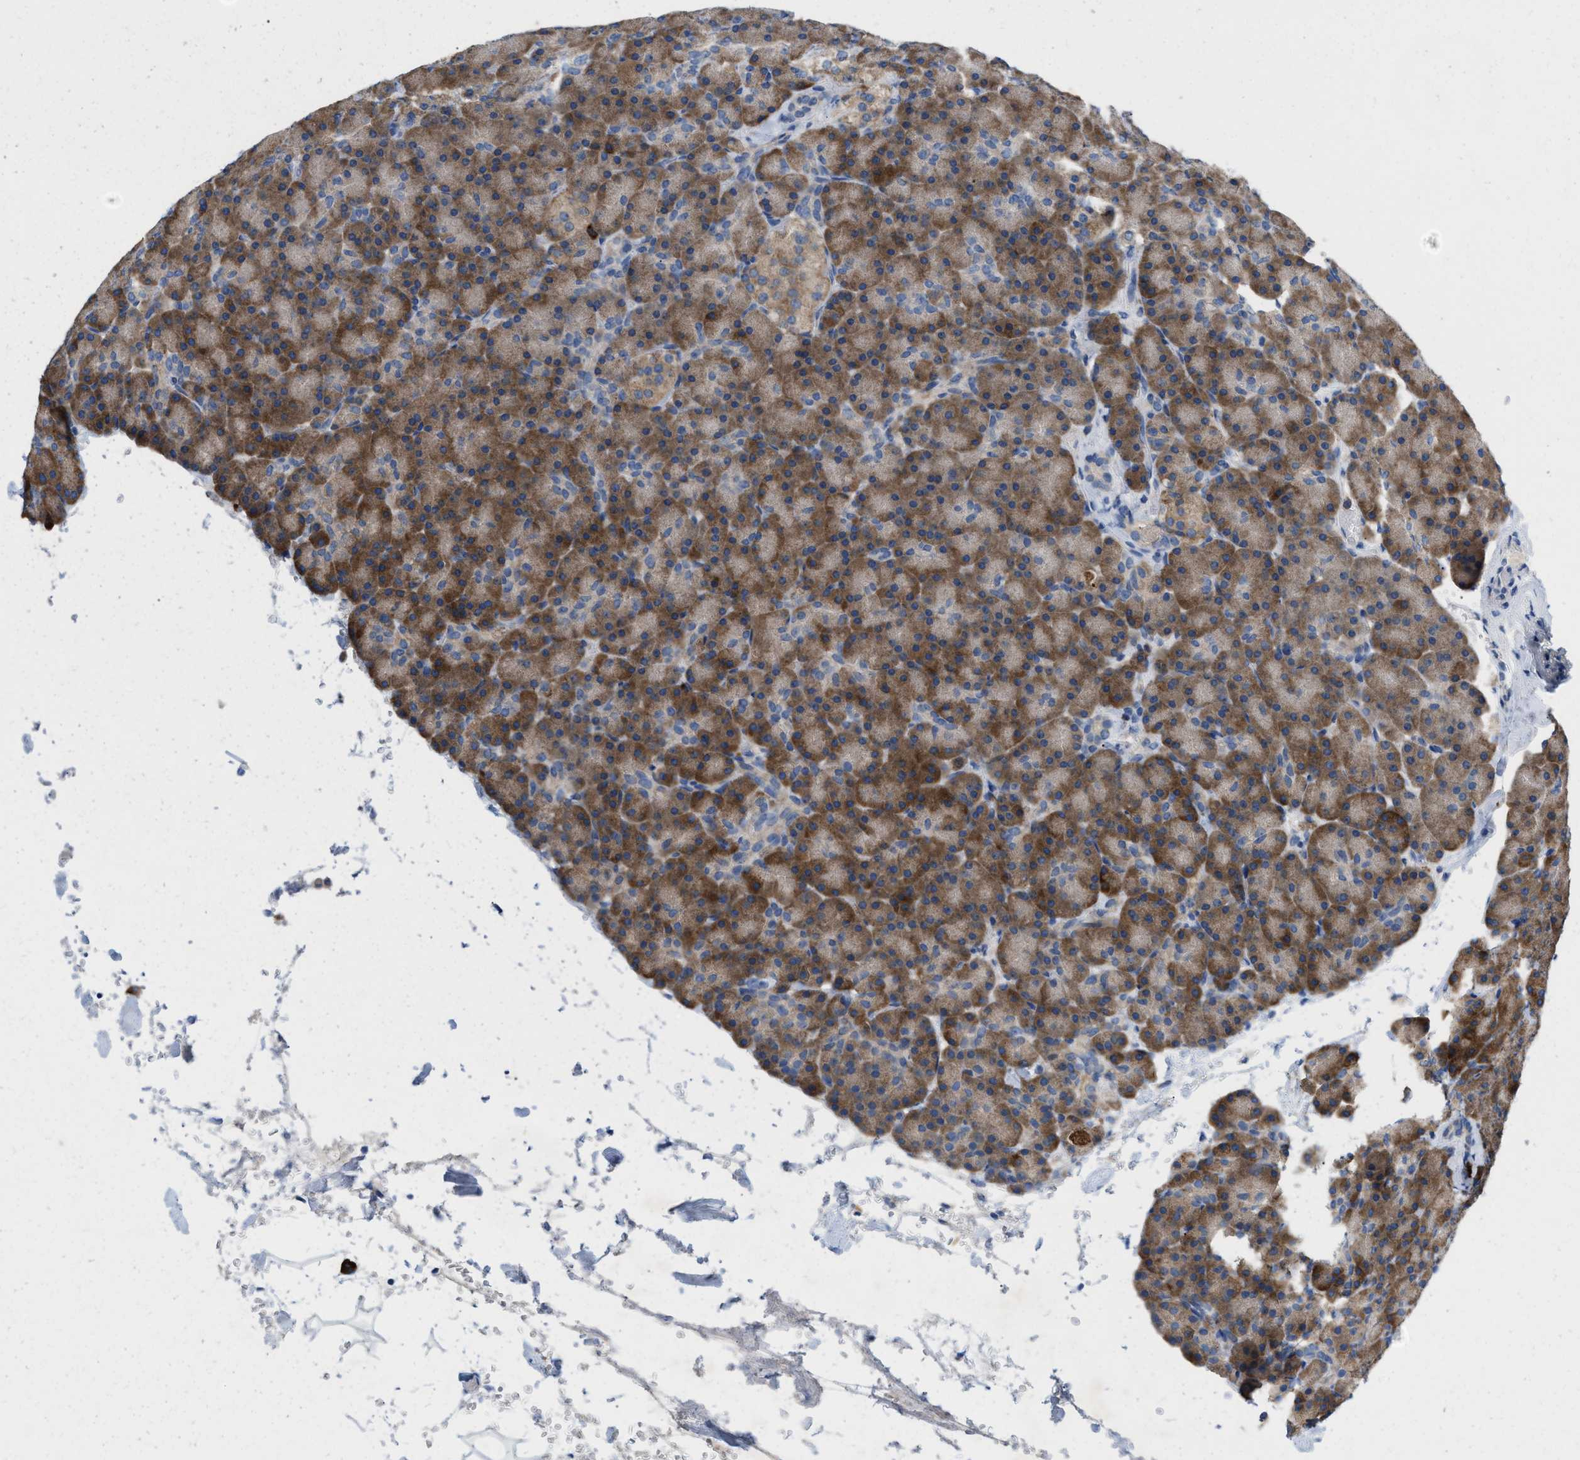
{"staining": {"intensity": "moderate", "quantity": ">75%", "location": "cytoplasmic/membranous"}, "tissue": "pancreas", "cell_type": "Exocrine glandular cells", "image_type": "normal", "snomed": [{"axis": "morphology", "description": "Normal tissue, NOS"}, {"axis": "topography", "description": "Pancreas"}], "caption": "Benign pancreas demonstrates moderate cytoplasmic/membranous positivity in about >75% of exocrine glandular cells, visualized by immunohistochemistry.", "gene": "DYNC2I1", "patient": {"sex": "female", "age": 43}}